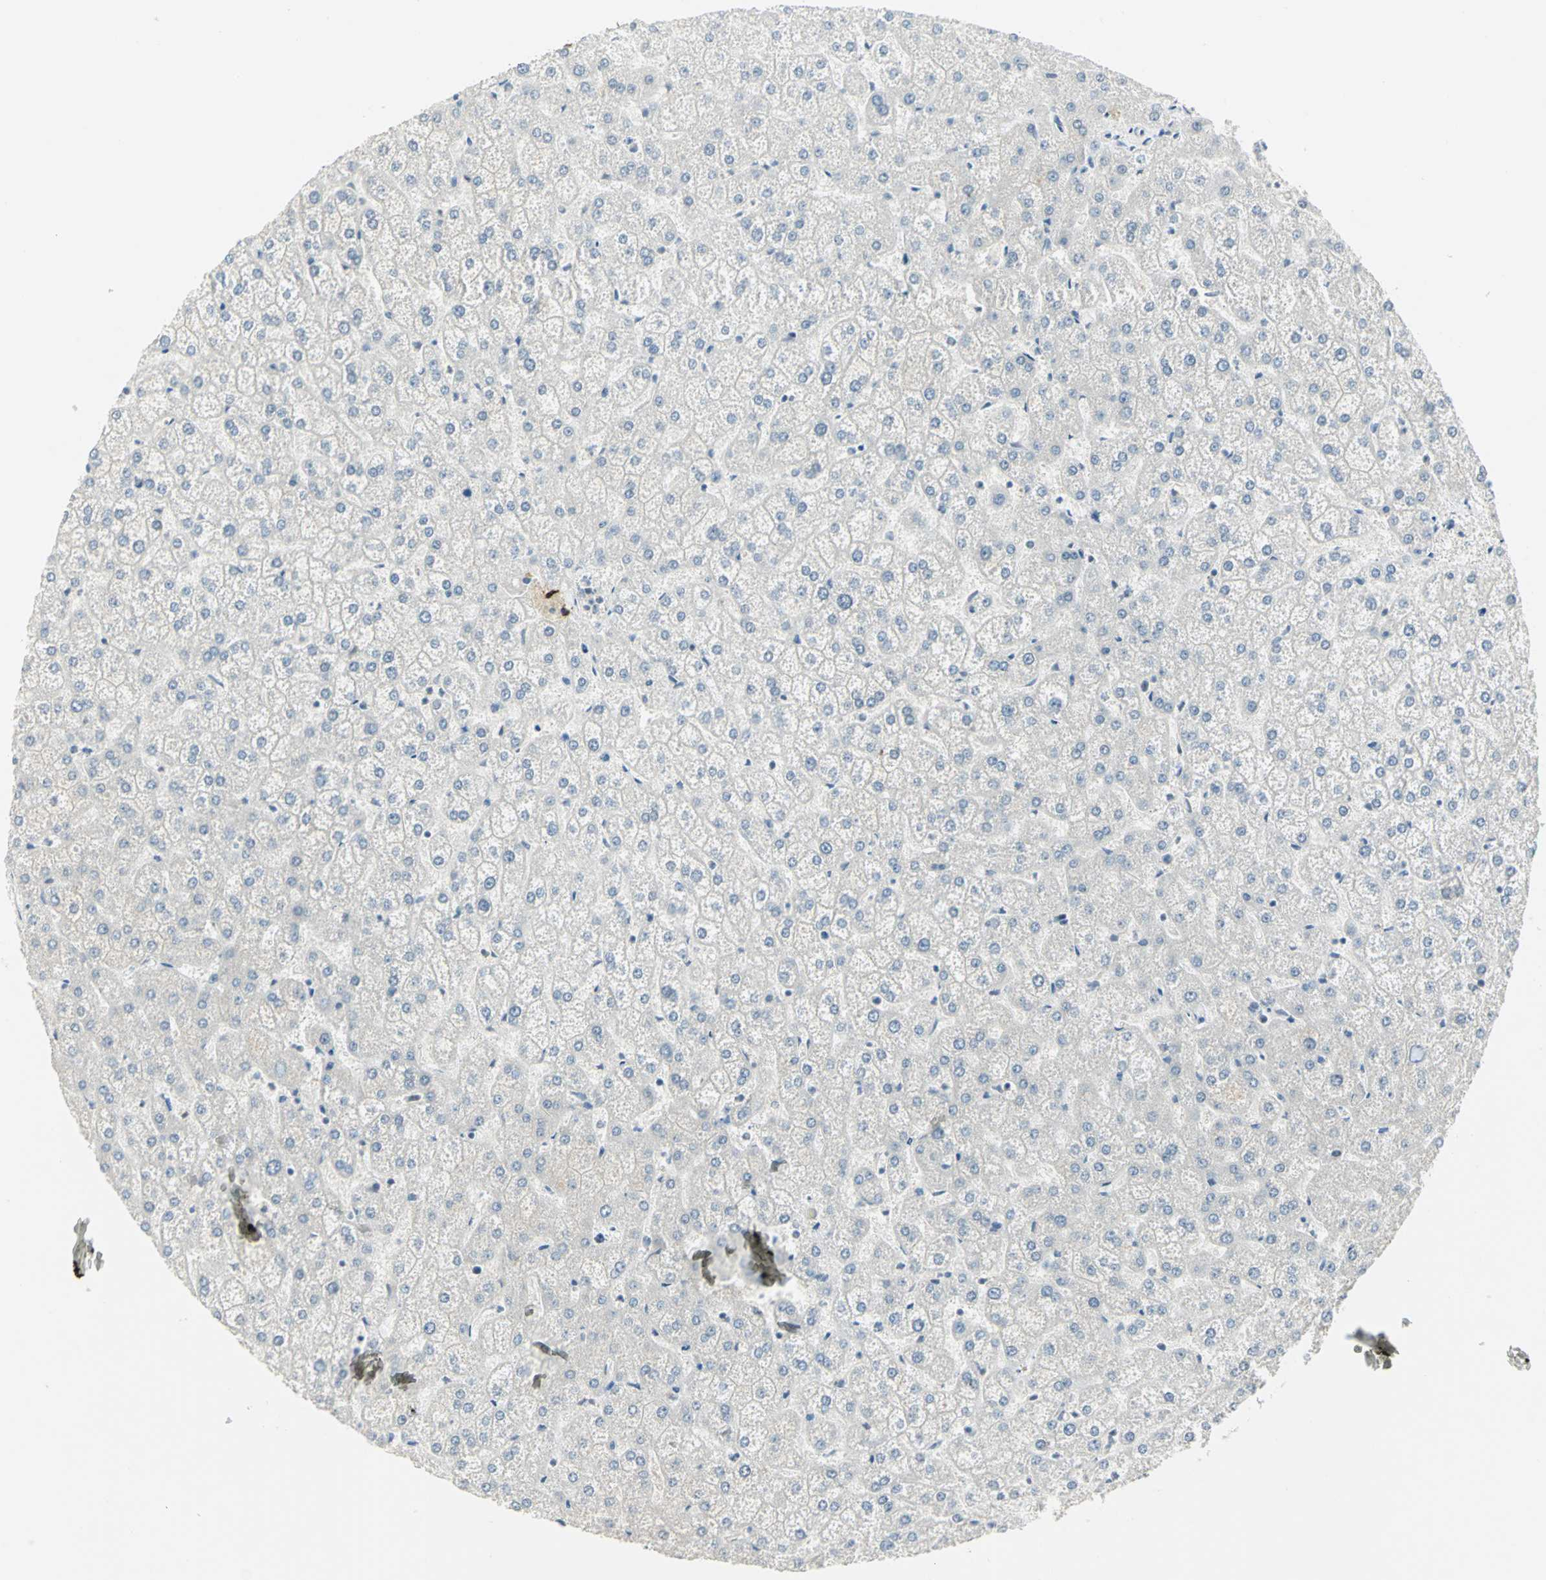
{"staining": {"intensity": "negative", "quantity": "none", "location": "none"}, "tissue": "liver", "cell_type": "Cholangiocytes", "image_type": "normal", "snomed": [{"axis": "morphology", "description": "Normal tissue, NOS"}, {"axis": "topography", "description": "Liver"}], "caption": "IHC photomicrograph of benign liver: liver stained with DAB (3,3'-diaminobenzidine) exhibits no significant protein staining in cholangiocytes. Nuclei are stained in blue.", "gene": "CCNT1", "patient": {"sex": "female", "age": 32}}